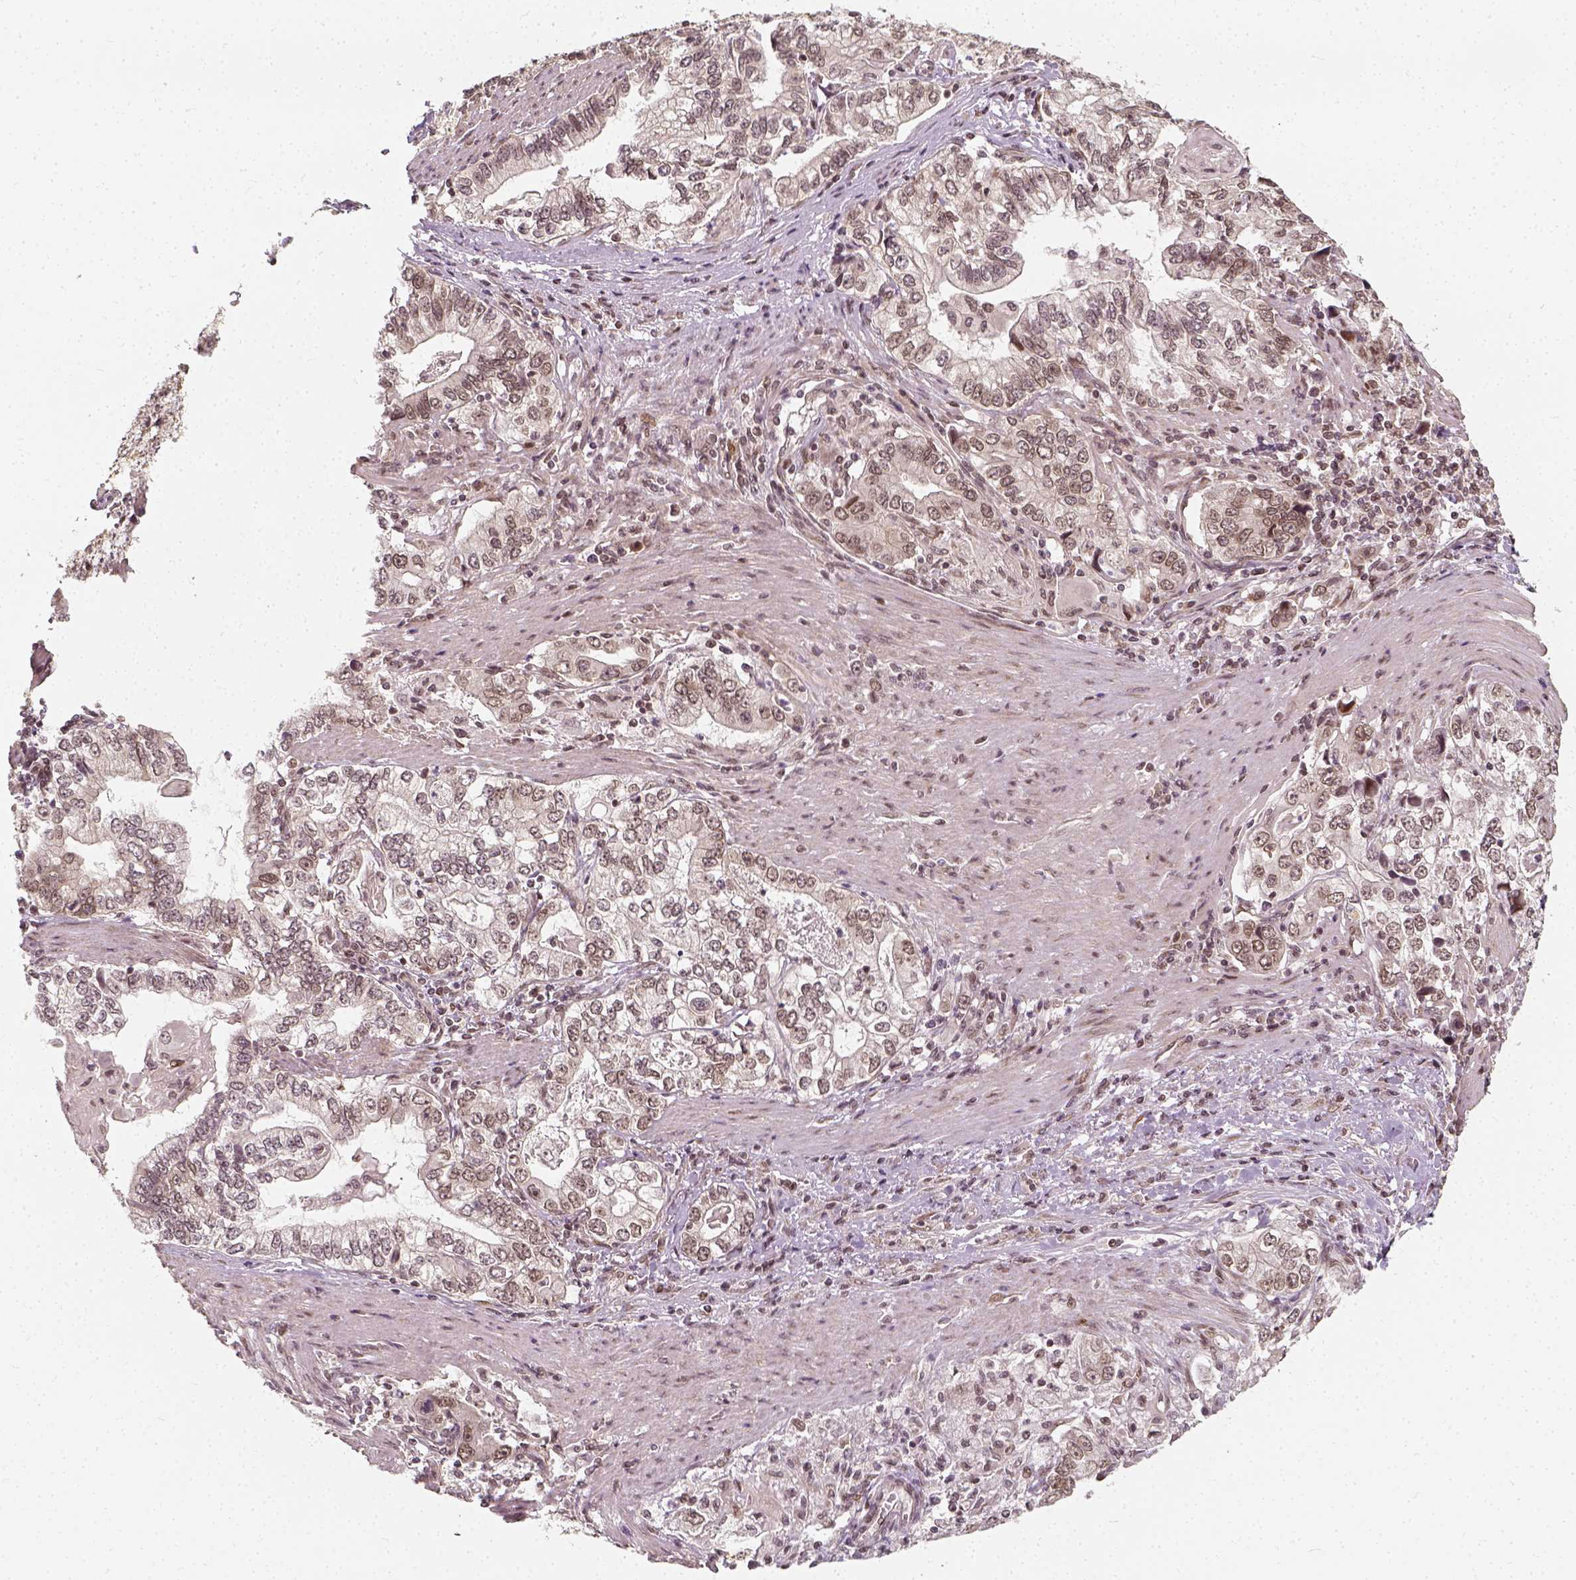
{"staining": {"intensity": "weak", "quantity": "25%-75%", "location": "nuclear"}, "tissue": "stomach cancer", "cell_type": "Tumor cells", "image_type": "cancer", "snomed": [{"axis": "morphology", "description": "Adenocarcinoma, NOS"}, {"axis": "topography", "description": "Stomach, lower"}], "caption": "DAB (3,3'-diaminobenzidine) immunohistochemical staining of stomach adenocarcinoma exhibits weak nuclear protein expression in about 25%-75% of tumor cells.", "gene": "ZMAT3", "patient": {"sex": "female", "age": 72}}